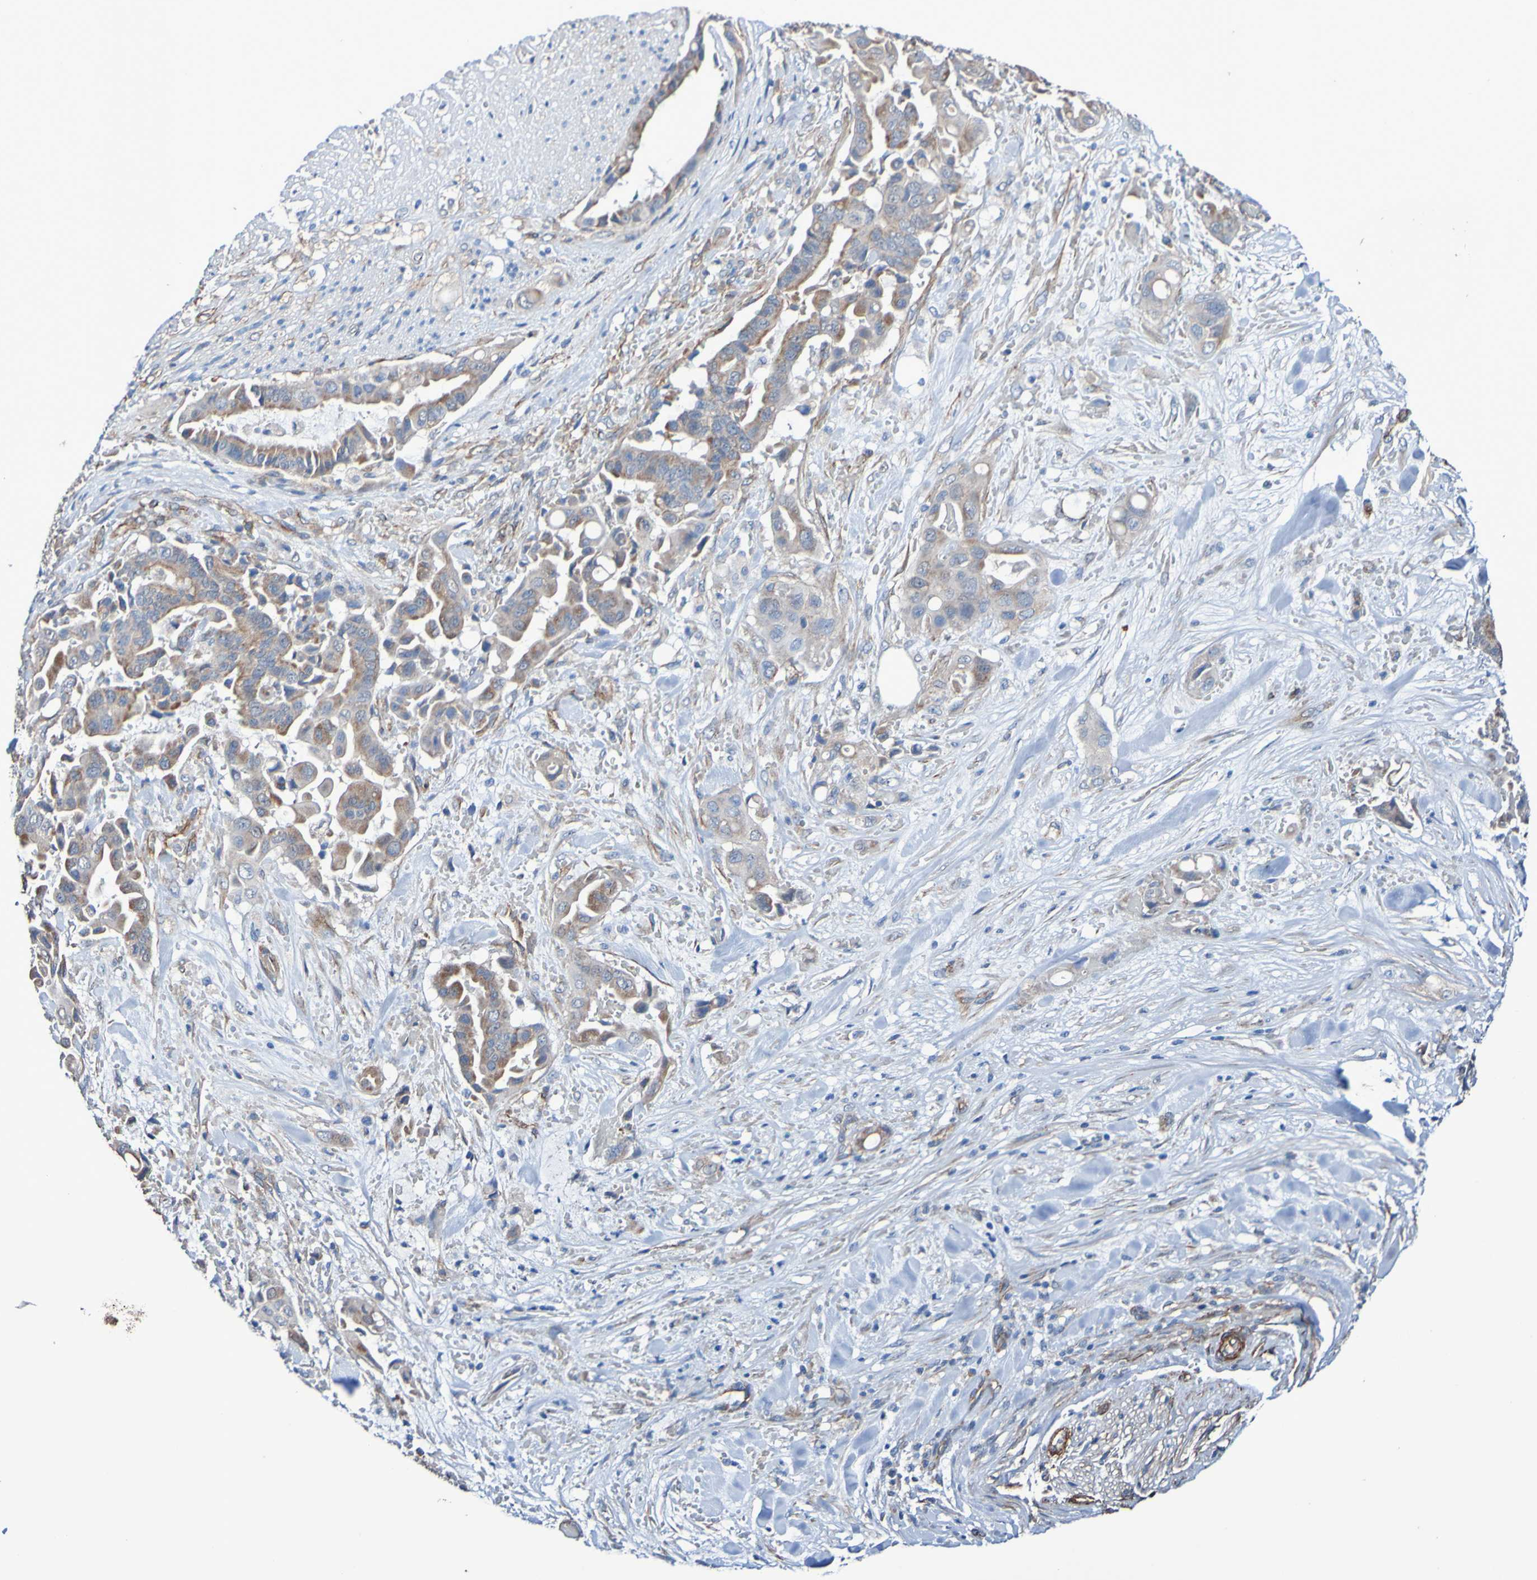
{"staining": {"intensity": "moderate", "quantity": ">75%", "location": "cytoplasmic/membranous"}, "tissue": "liver cancer", "cell_type": "Tumor cells", "image_type": "cancer", "snomed": [{"axis": "morphology", "description": "Cholangiocarcinoma"}, {"axis": "topography", "description": "Liver"}], "caption": "Liver cancer (cholangiocarcinoma) stained with DAB (3,3'-diaminobenzidine) IHC exhibits medium levels of moderate cytoplasmic/membranous positivity in about >75% of tumor cells. The staining was performed using DAB (3,3'-diaminobenzidine), with brown indicating positive protein expression. Nuclei are stained blue with hematoxylin.", "gene": "ELMOD3", "patient": {"sex": "female", "age": 61}}